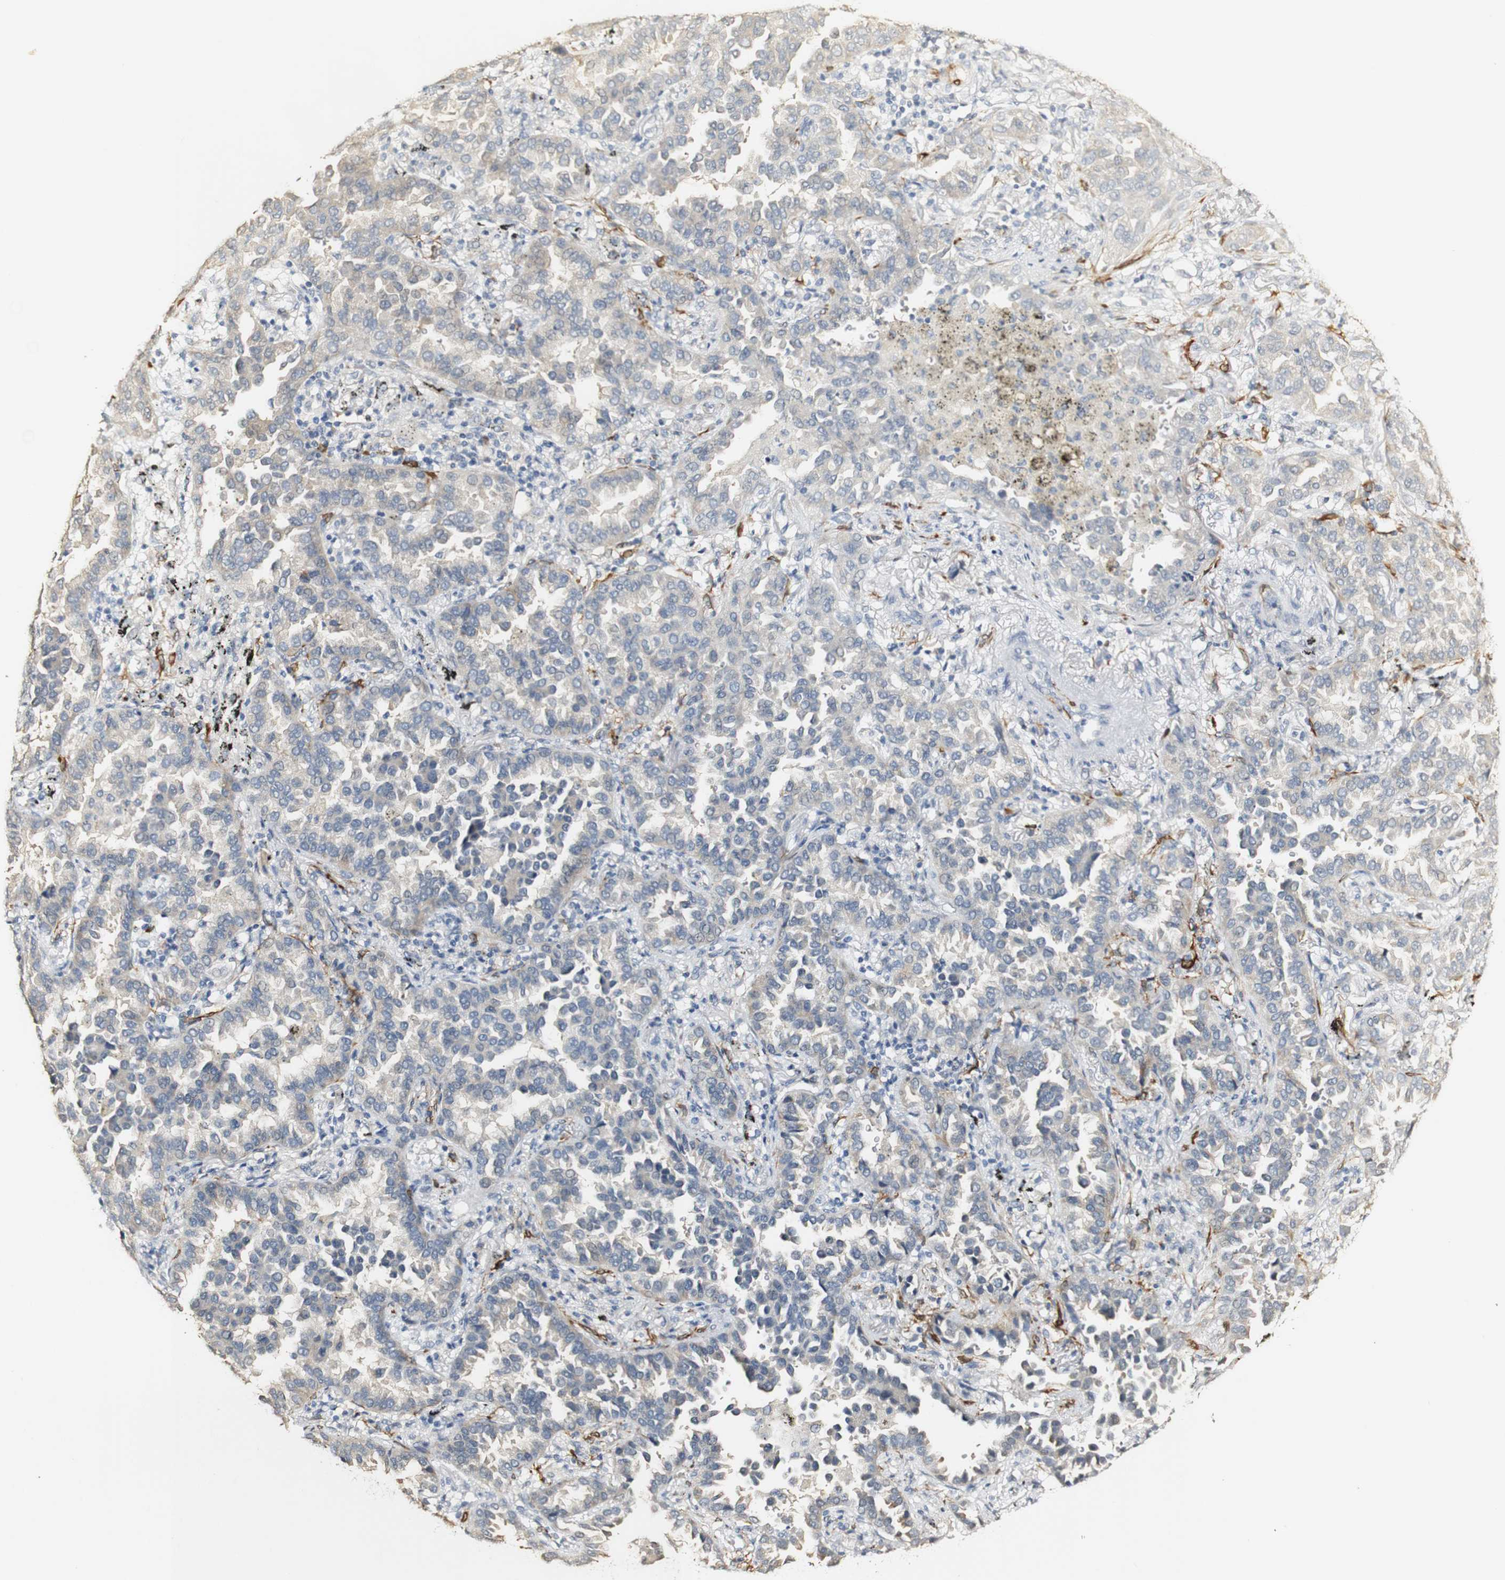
{"staining": {"intensity": "negative", "quantity": "none", "location": "none"}, "tissue": "lung cancer", "cell_type": "Tumor cells", "image_type": "cancer", "snomed": [{"axis": "morphology", "description": "Normal tissue, NOS"}, {"axis": "morphology", "description": "Adenocarcinoma, NOS"}, {"axis": "topography", "description": "Lung"}], "caption": "IHC of lung adenocarcinoma reveals no expression in tumor cells.", "gene": "FMO3", "patient": {"sex": "male", "age": 59}}